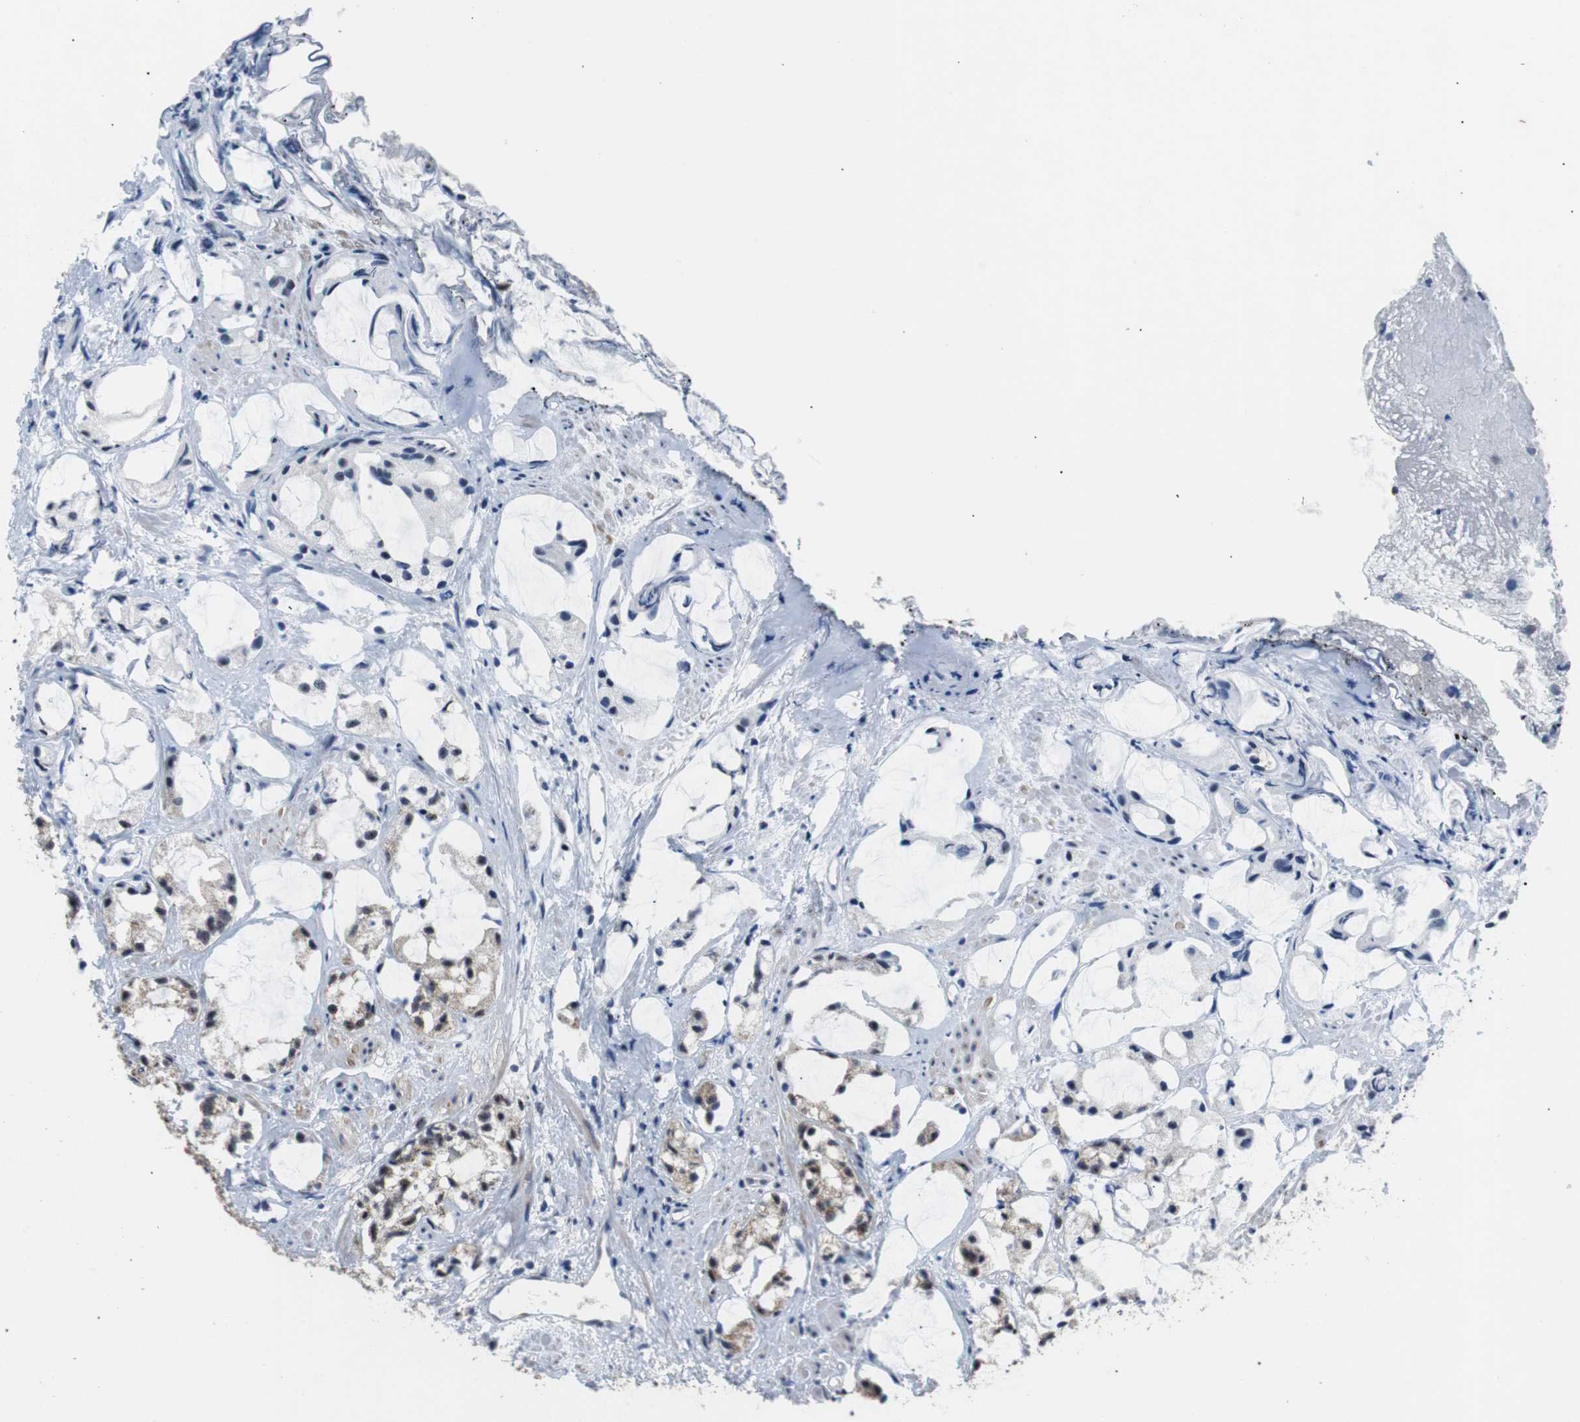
{"staining": {"intensity": "weak", "quantity": "25%-75%", "location": "cytoplasmic/membranous"}, "tissue": "prostate cancer", "cell_type": "Tumor cells", "image_type": "cancer", "snomed": [{"axis": "morphology", "description": "Adenocarcinoma, High grade"}, {"axis": "topography", "description": "Prostate"}], "caption": "Protein staining of adenocarcinoma (high-grade) (prostate) tissue displays weak cytoplasmic/membranous staining in about 25%-75% of tumor cells.", "gene": "PITRM1", "patient": {"sex": "male", "age": 85}}